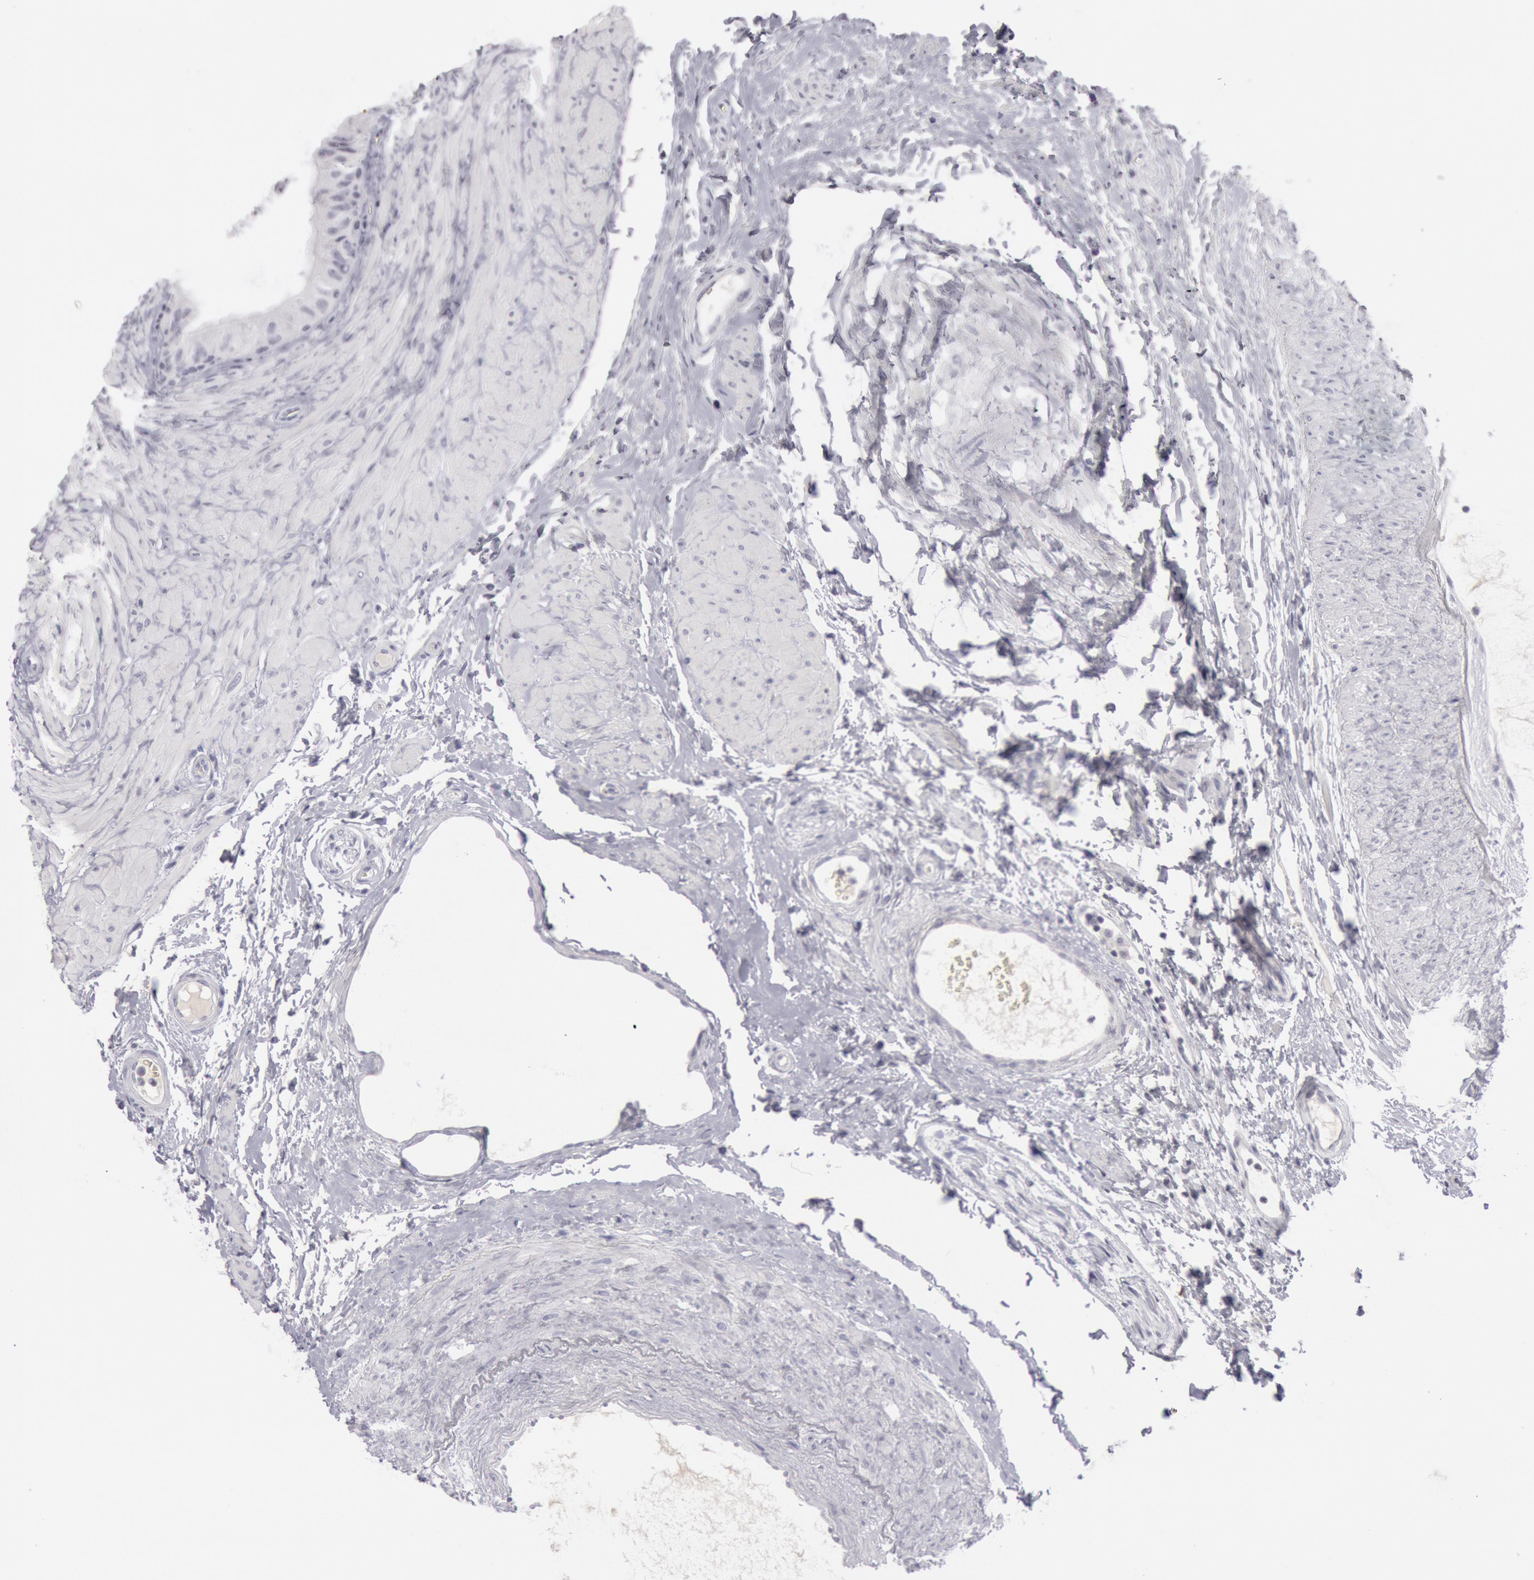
{"staining": {"intensity": "negative", "quantity": "none", "location": "none"}, "tissue": "epididymis", "cell_type": "Glandular cells", "image_type": "normal", "snomed": [{"axis": "morphology", "description": "Normal tissue, NOS"}, {"axis": "topography", "description": "Epididymis"}], "caption": "This is a image of immunohistochemistry (IHC) staining of benign epididymis, which shows no positivity in glandular cells.", "gene": "KRT16", "patient": {"sex": "male", "age": 68}}